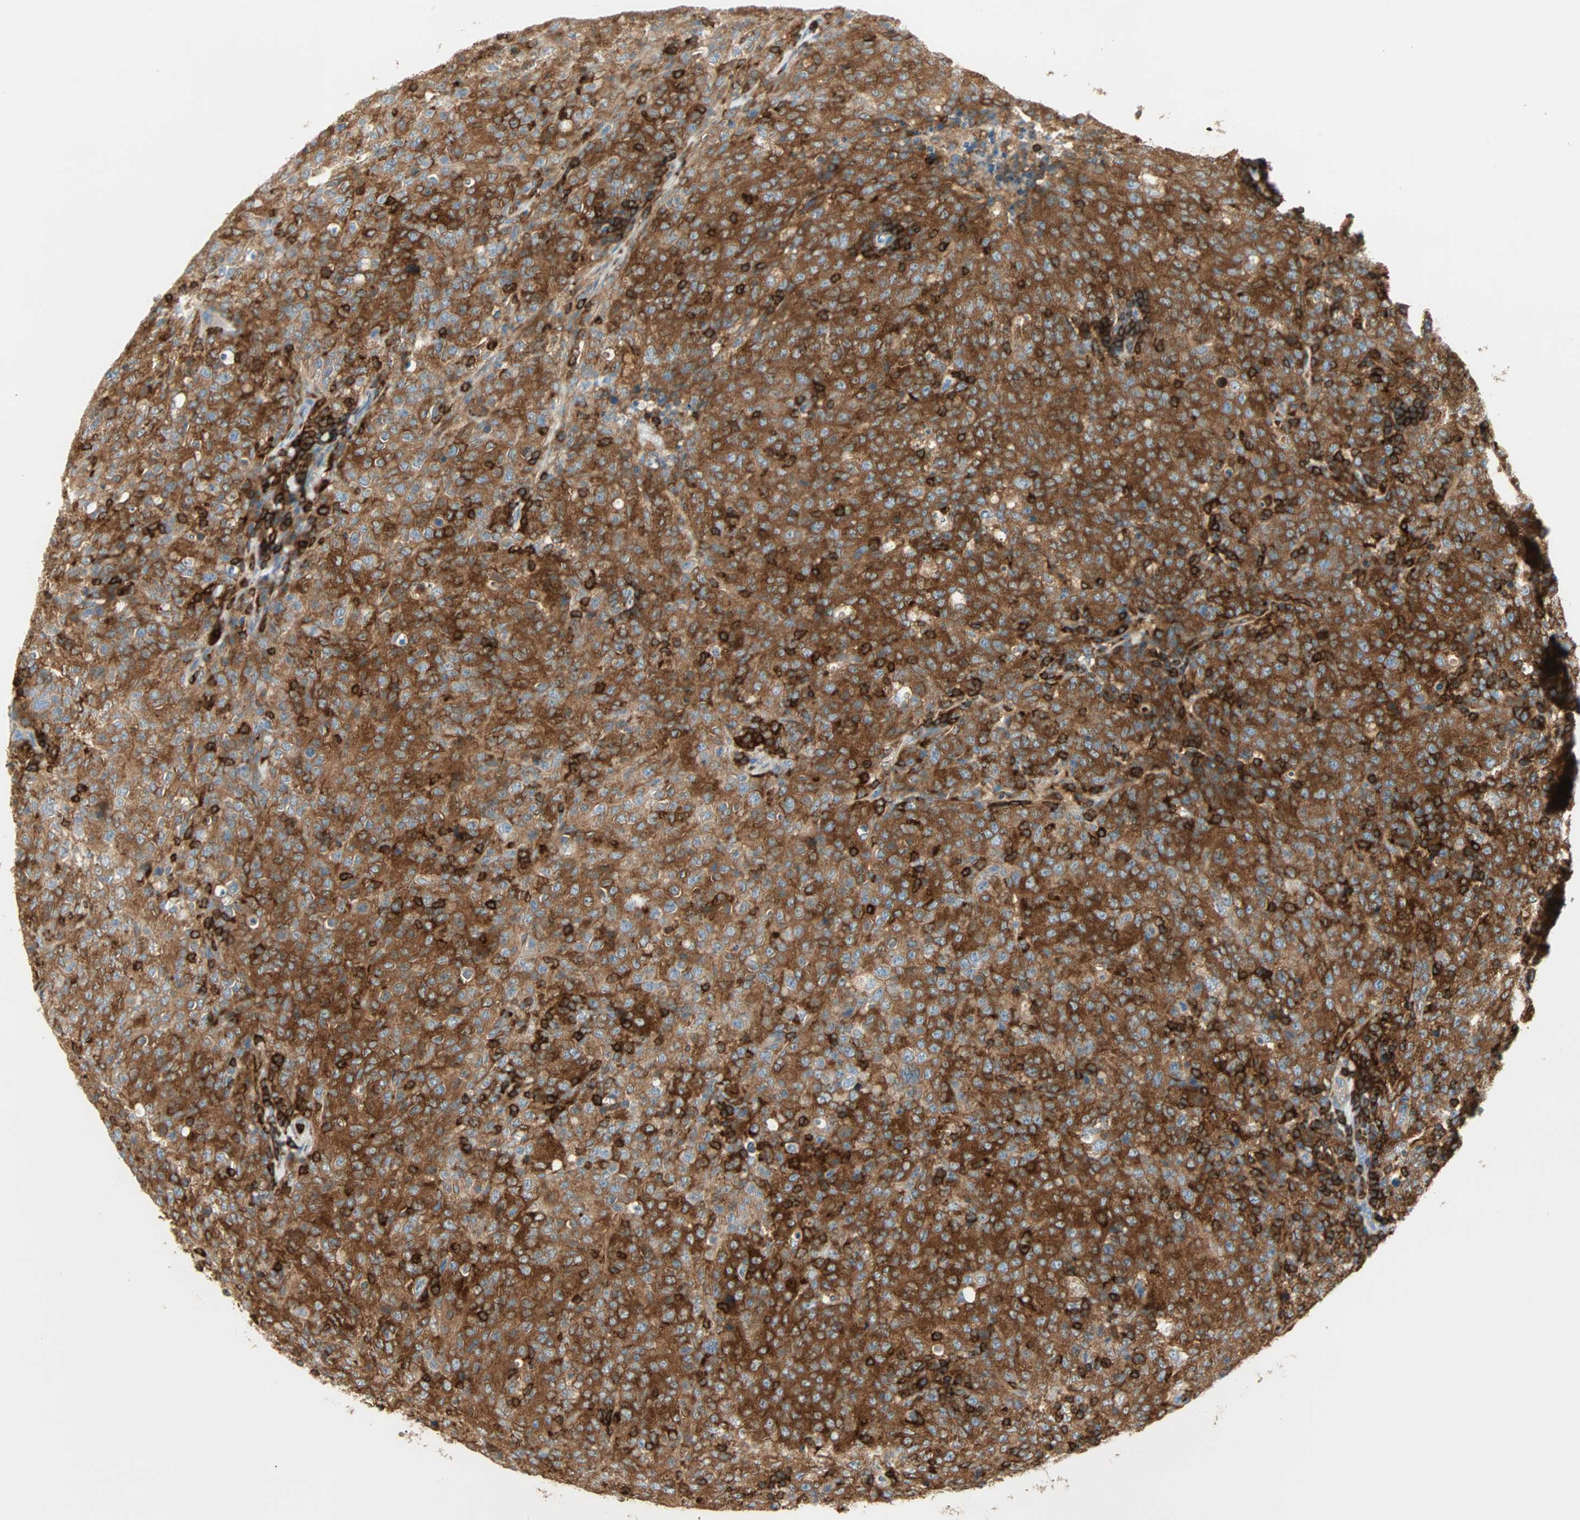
{"staining": {"intensity": "moderate", "quantity": ">75%", "location": "cytoplasmic/membranous"}, "tissue": "lymphoma", "cell_type": "Tumor cells", "image_type": "cancer", "snomed": [{"axis": "morphology", "description": "Malignant lymphoma, non-Hodgkin's type, High grade"}, {"axis": "topography", "description": "Tonsil"}], "caption": "This image shows immunohistochemistry staining of malignant lymphoma, non-Hodgkin's type (high-grade), with medium moderate cytoplasmic/membranous expression in approximately >75% of tumor cells.", "gene": "FMNL1", "patient": {"sex": "female", "age": 36}}